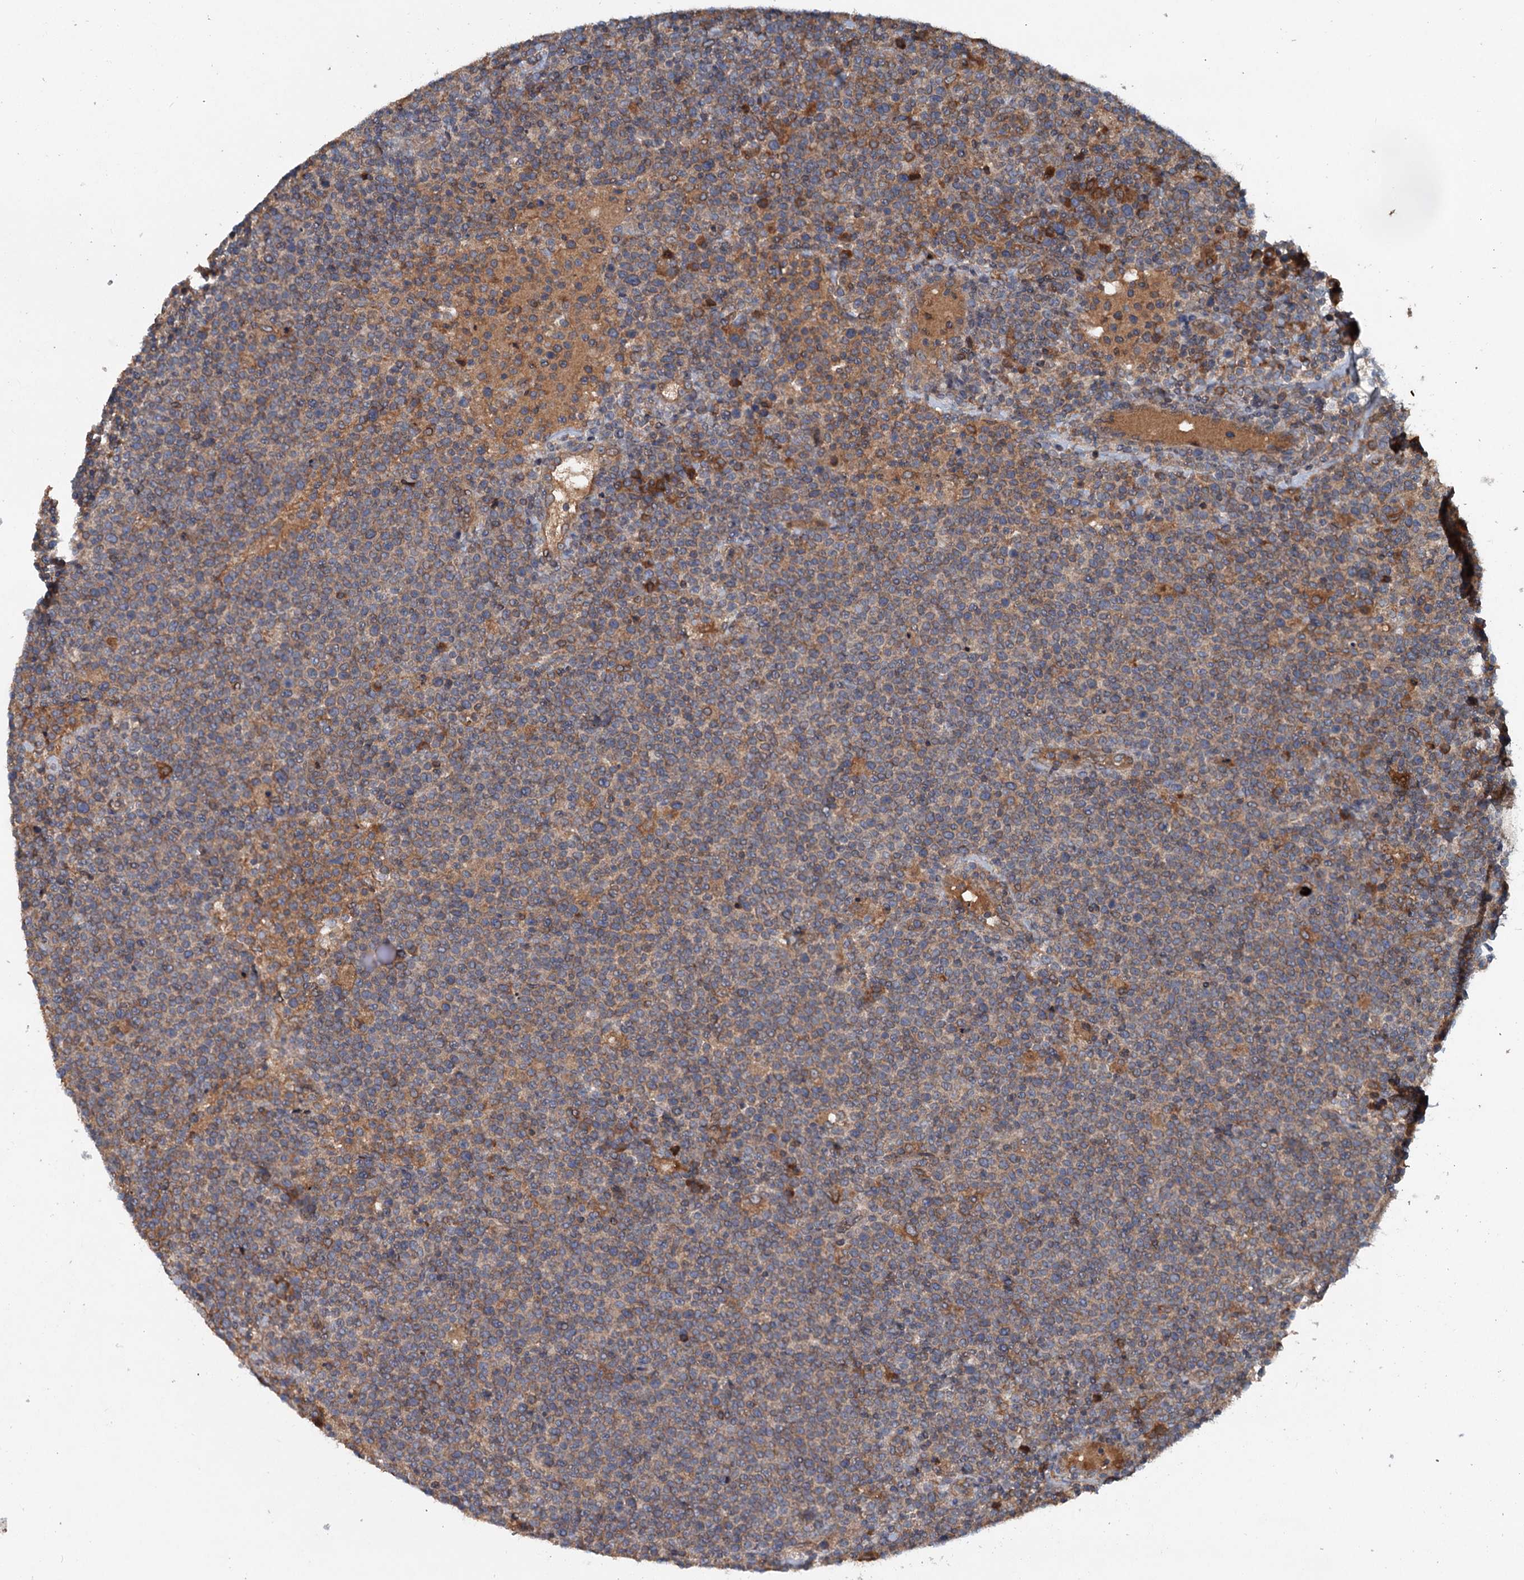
{"staining": {"intensity": "moderate", "quantity": "25%-75%", "location": "cytoplasmic/membranous"}, "tissue": "lymphoma", "cell_type": "Tumor cells", "image_type": "cancer", "snomed": [{"axis": "morphology", "description": "Malignant lymphoma, non-Hodgkin's type, High grade"}, {"axis": "topography", "description": "Lymph node"}], "caption": "Malignant lymphoma, non-Hodgkin's type (high-grade) stained for a protein shows moderate cytoplasmic/membranous positivity in tumor cells.", "gene": "TAPBPL", "patient": {"sex": "male", "age": 61}}